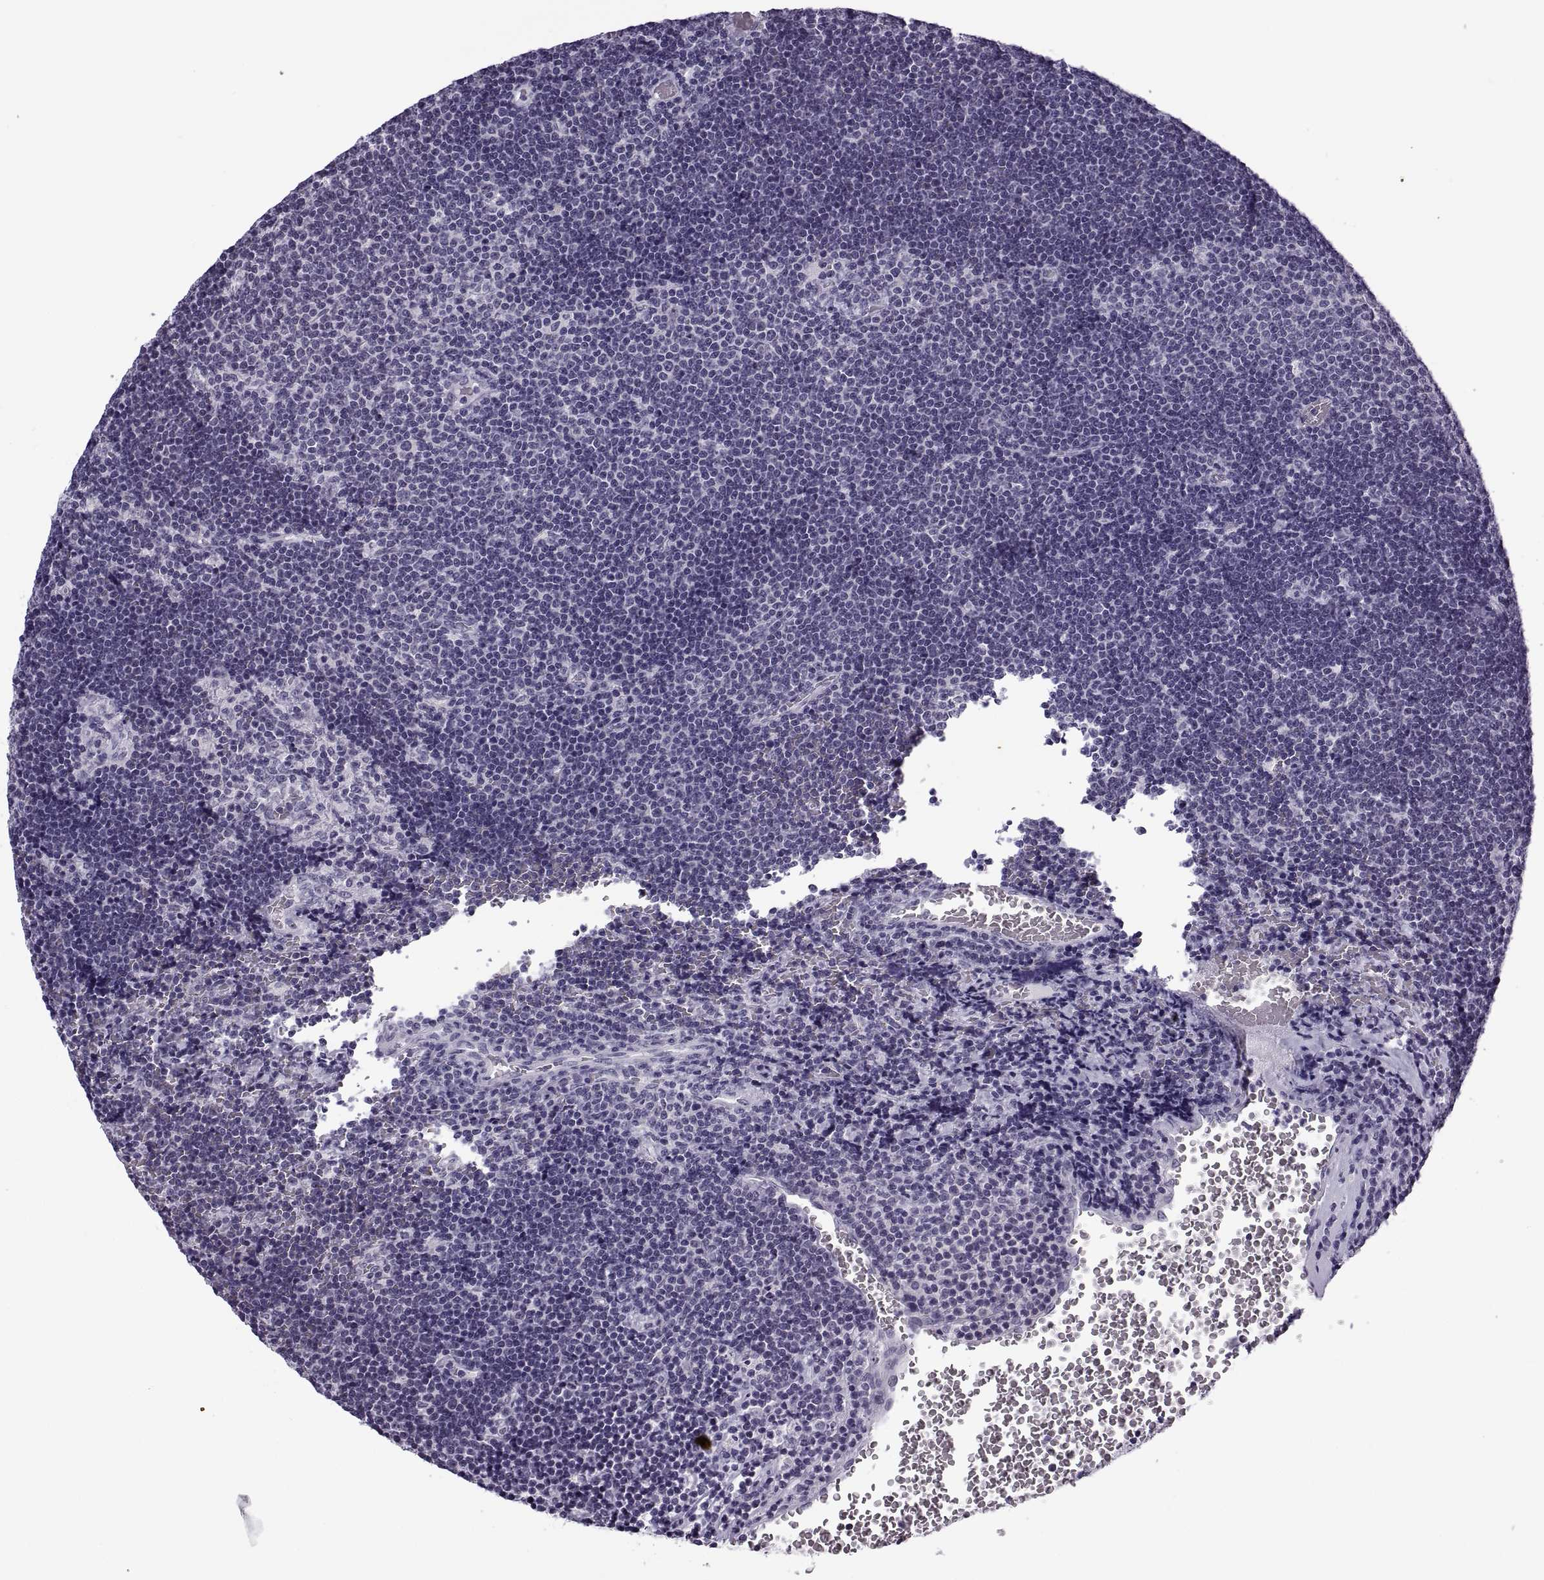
{"staining": {"intensity": "negative", "quantity": "none", "location": "none"}, "tissue": "lymphoma", "cell_type": "Tumor cells", "image_type": "cancer", "snomed": [{"axis": "morphology", "description": "Malignant lymphoma, non-Hodgkin's type, Low grade"}, {"axis": "topography", "description": "Brain"}], "caption": "IHC of low-grade malignant lymphoma, non-Hodgkin's type demonstrates no expression in tumor cells. (DAB (3,3'-diaminobenzidine) IHC visualized using brightfield microscopy, high magnification).", "gene": "TBC1D3G", "patient": {"sex": "female", "age": 66}}